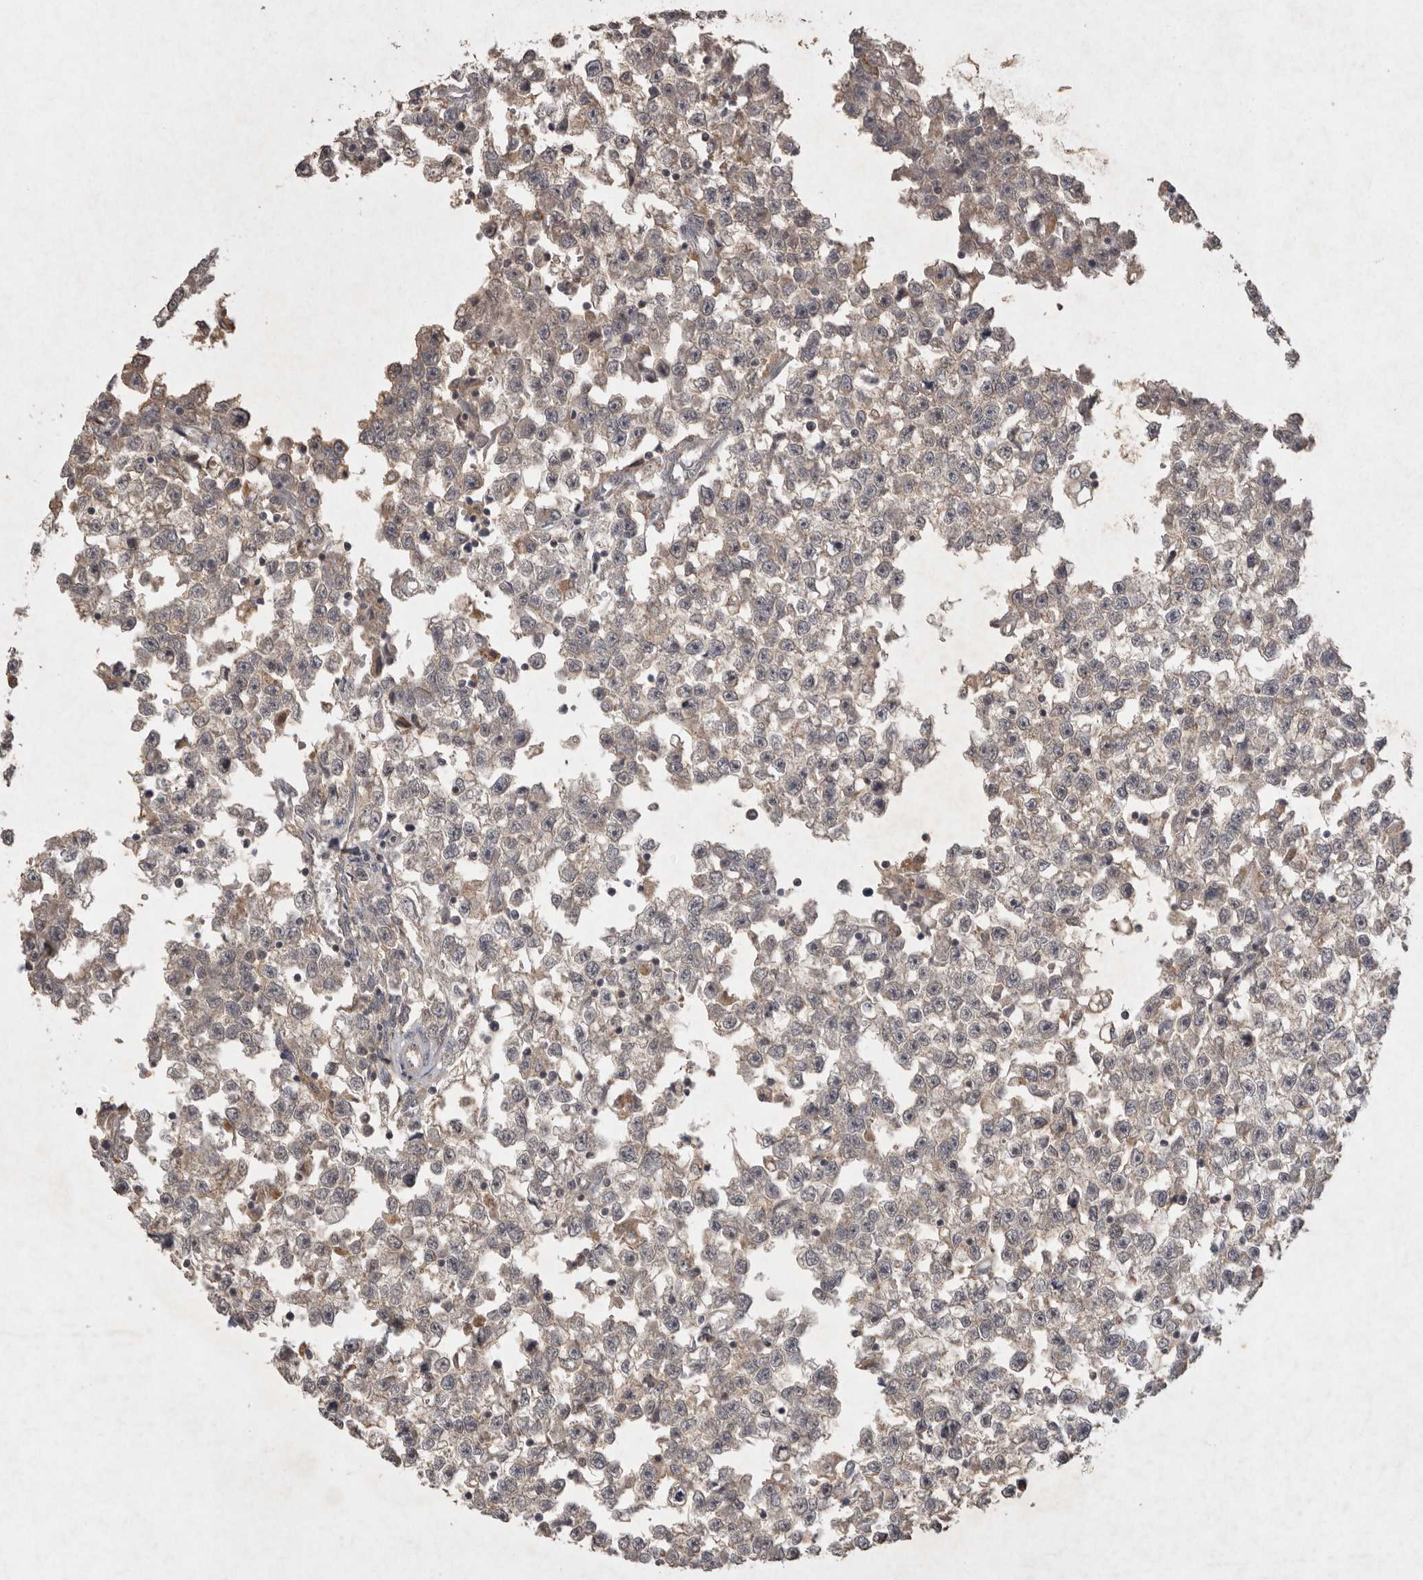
{"staining": {"intensity": "weak", "quantity": "25%-75%", "location": "cytoplasmic/membranous"}, "tissue": "testis cancer", "cell_type": "Tumor cells", "image_type": "cancer", "snomed": [{"axis": "morphology", "description": "Seminoma, NOS"}, {"axis": "morphology", "description": "Carcinoma, Embryonal, NOS"}, {"axis": "topography", "description": "Testis"}], "caption": "Immunohistochemical staining of testis cancer (embryonal carcinoma) reveals low levels of weak cytoplasmic/membranous expression in about 25%-75% of tumor cells. Nuclei are stained in blue.", "gene": "APLNR", "patient": {"sex": "male", "age": 51}}